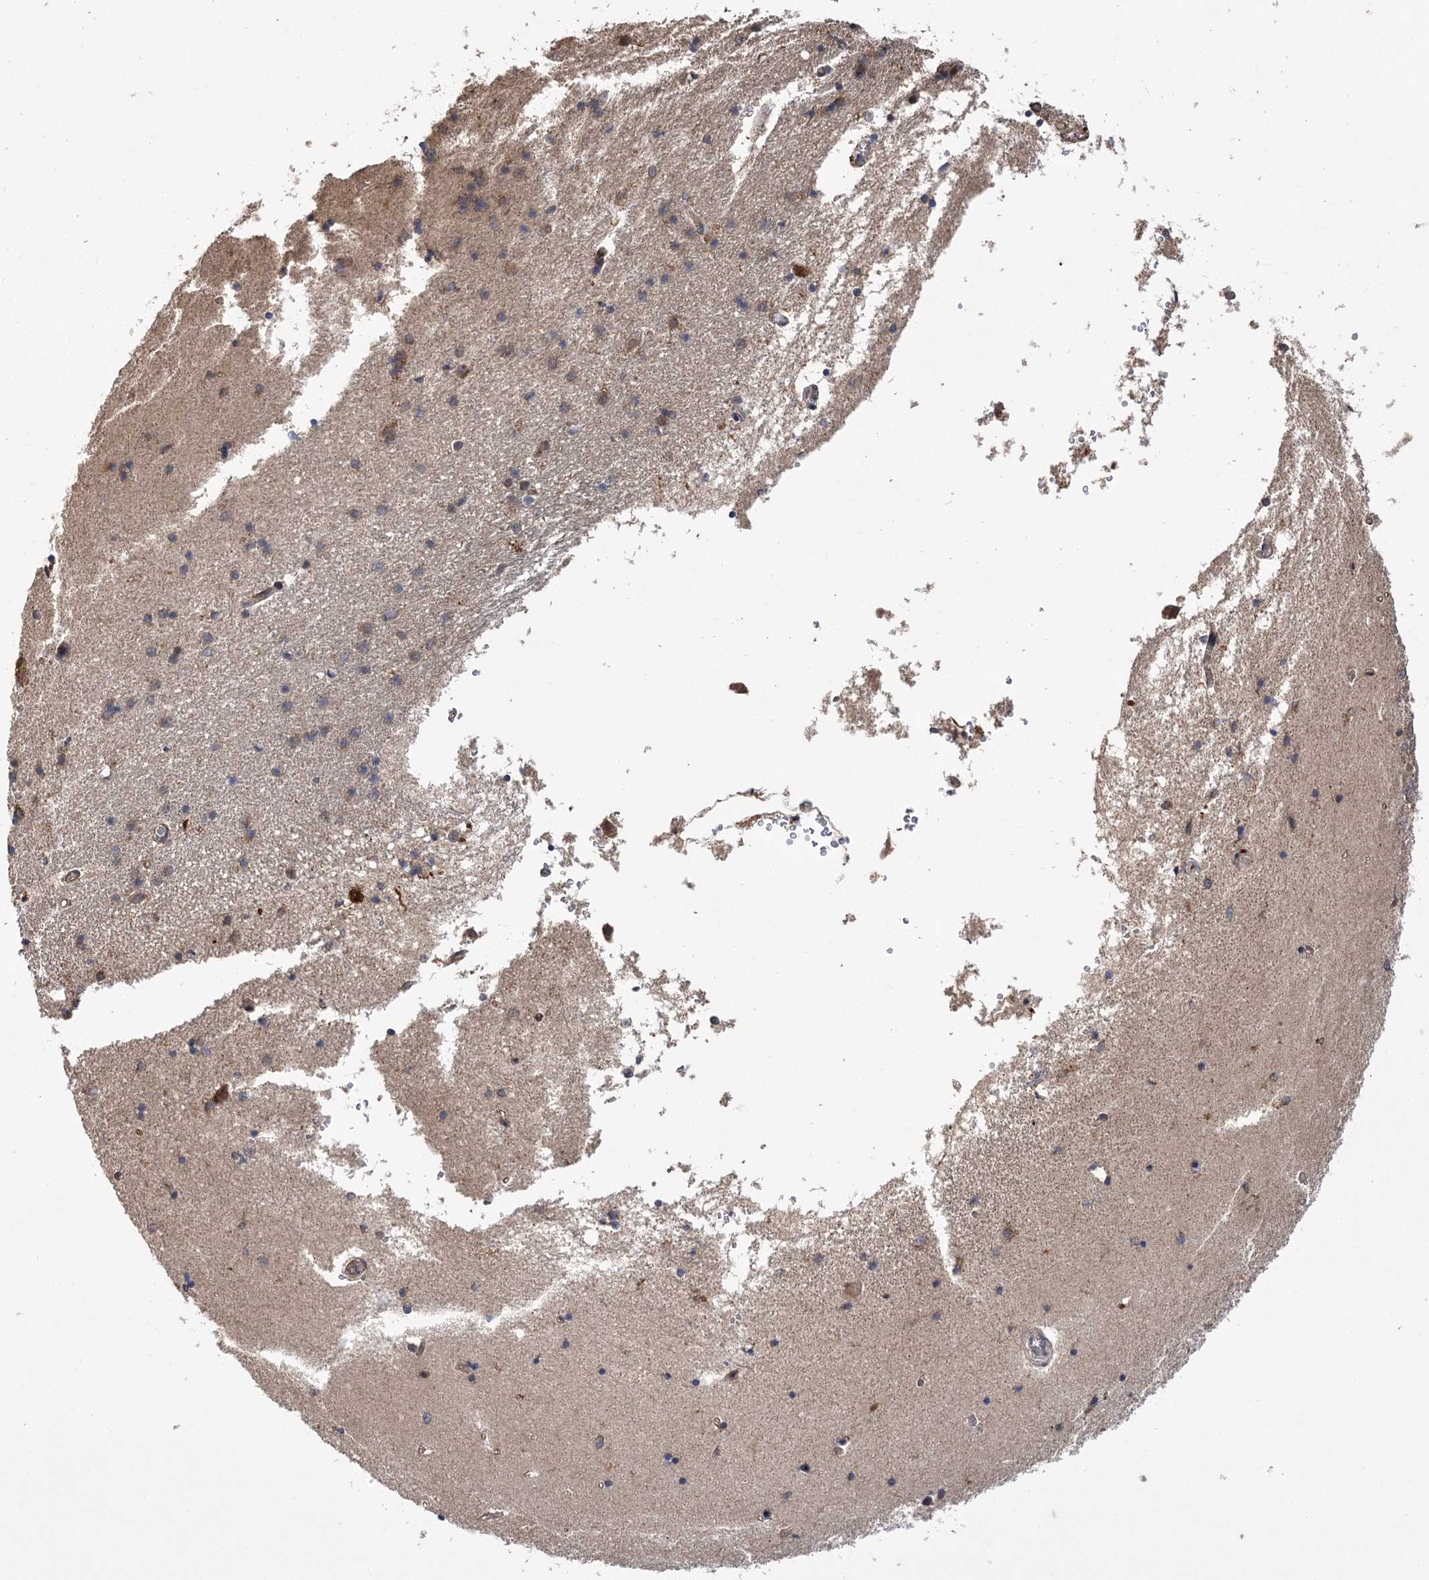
{"staining": {"intensity": "weak", "quantity": "<25%", "location": "cytoplasmic/membranous"}, "tissue": "hippocampus", "cell_type": "Glial cells", "image_type": "normal", "snomed": [{"axis": "morphology", "description": "Normal tissue, NOS"}, {"axis": "topography", "description": "Hippocampus"}], "caption": "A high-resolution image shows immunohistochemistry staining of unremarkable hippocampus, which reveals no significant expression in glial cells.", "gene": "LSS", "patient": {"sex": "male", "age": 45}}